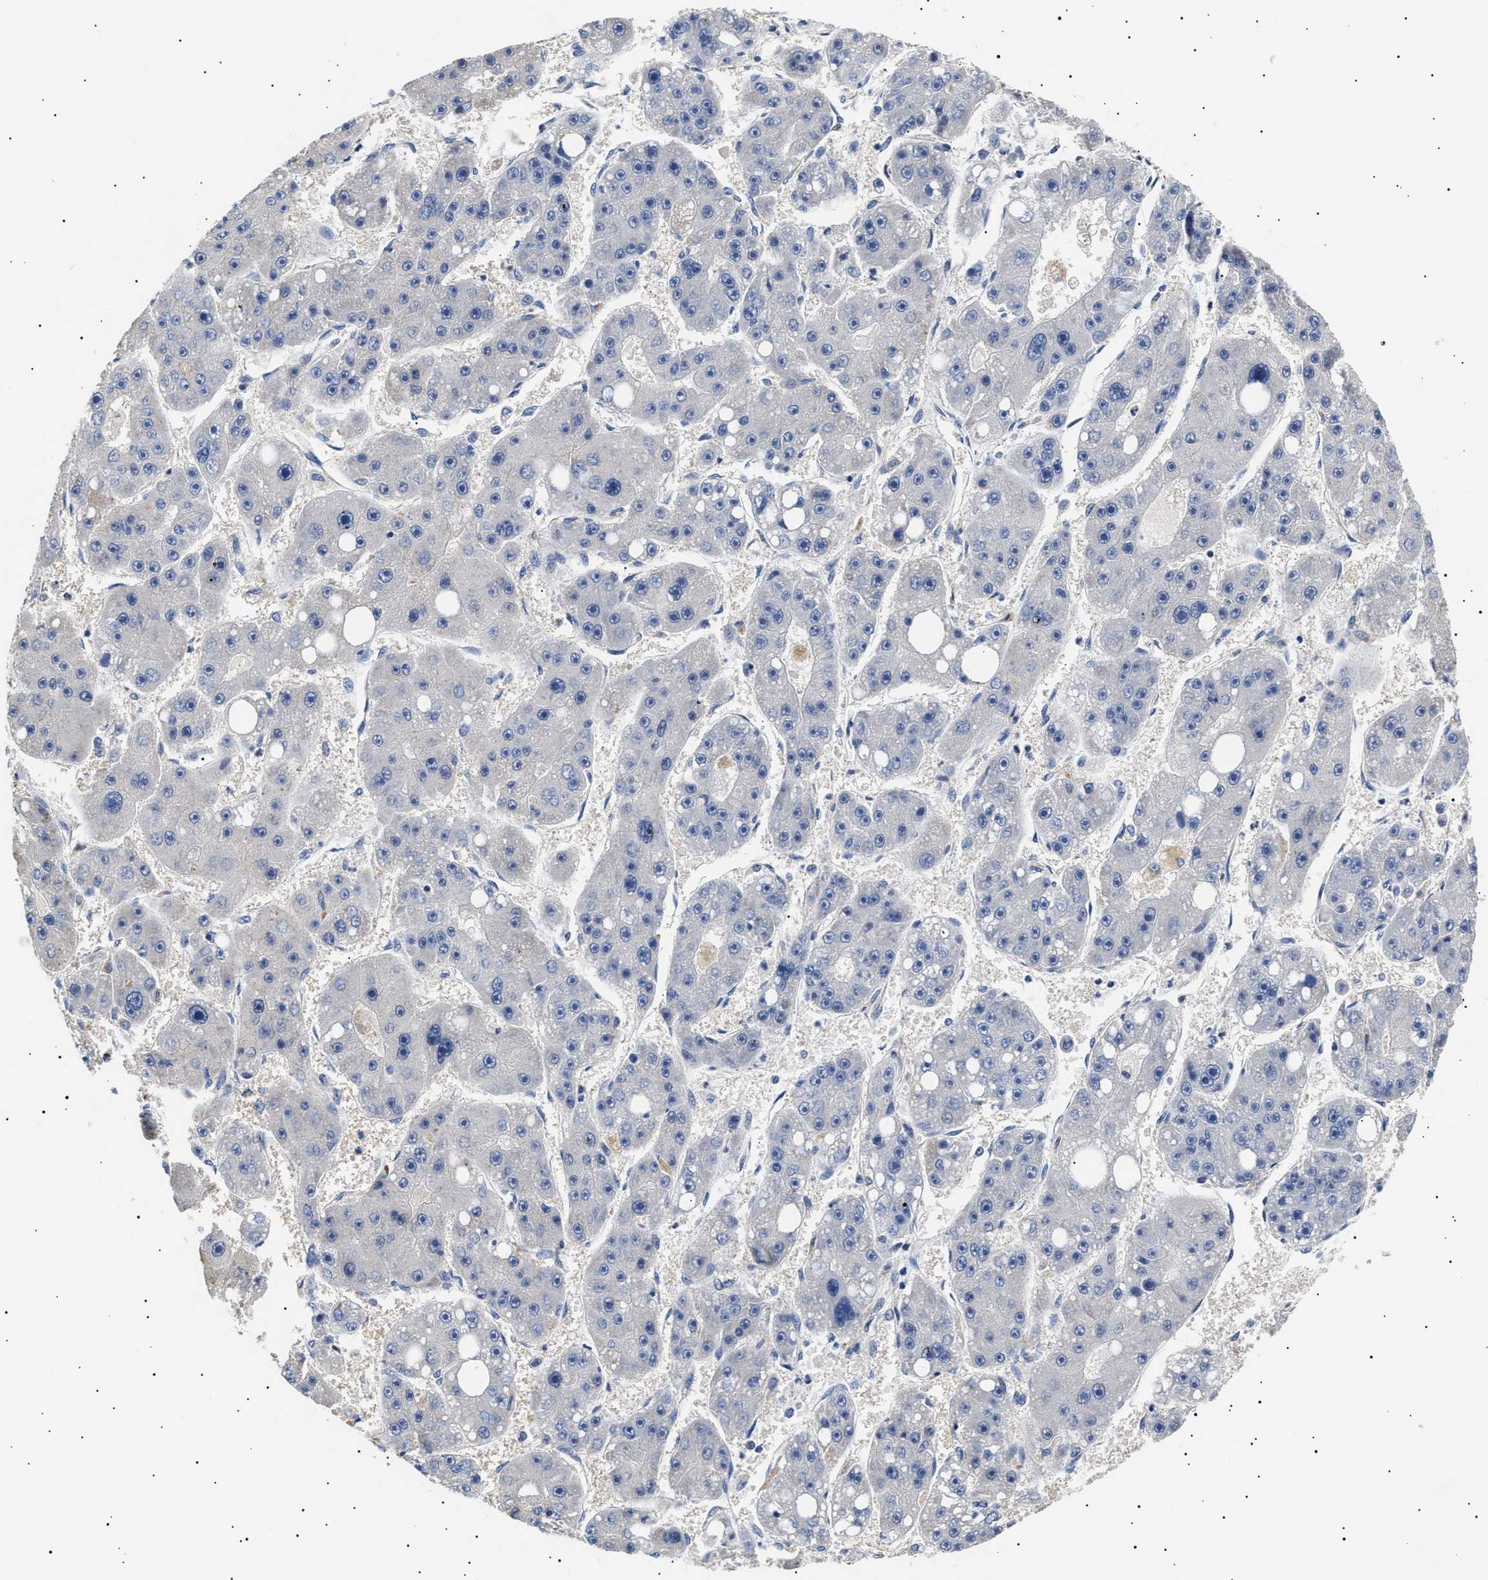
{"staining": {"intensity": "negative", "quantity": "none", "location": "none"}, "tissue": "liver cancer", "cell_type": "Tumor cells", "image_type": "cancer", "snomed": [{"axis": "morphology", "description": "Carcinoma, Hepatocellular, NOS"}, {"axis": "topography", "description": "Liver"}], "caption": "A micrograph of liver cancer (hepatocellular carcinoma) stained for a protein reveals no brown staining in tumor cells. Brightfield microscopy of IHC stained with DAB (brown) and hematoxylin (blue), captured at high magnification.", "gene": "HEMGN", "patient": {"sex": "female", "age": 61}}